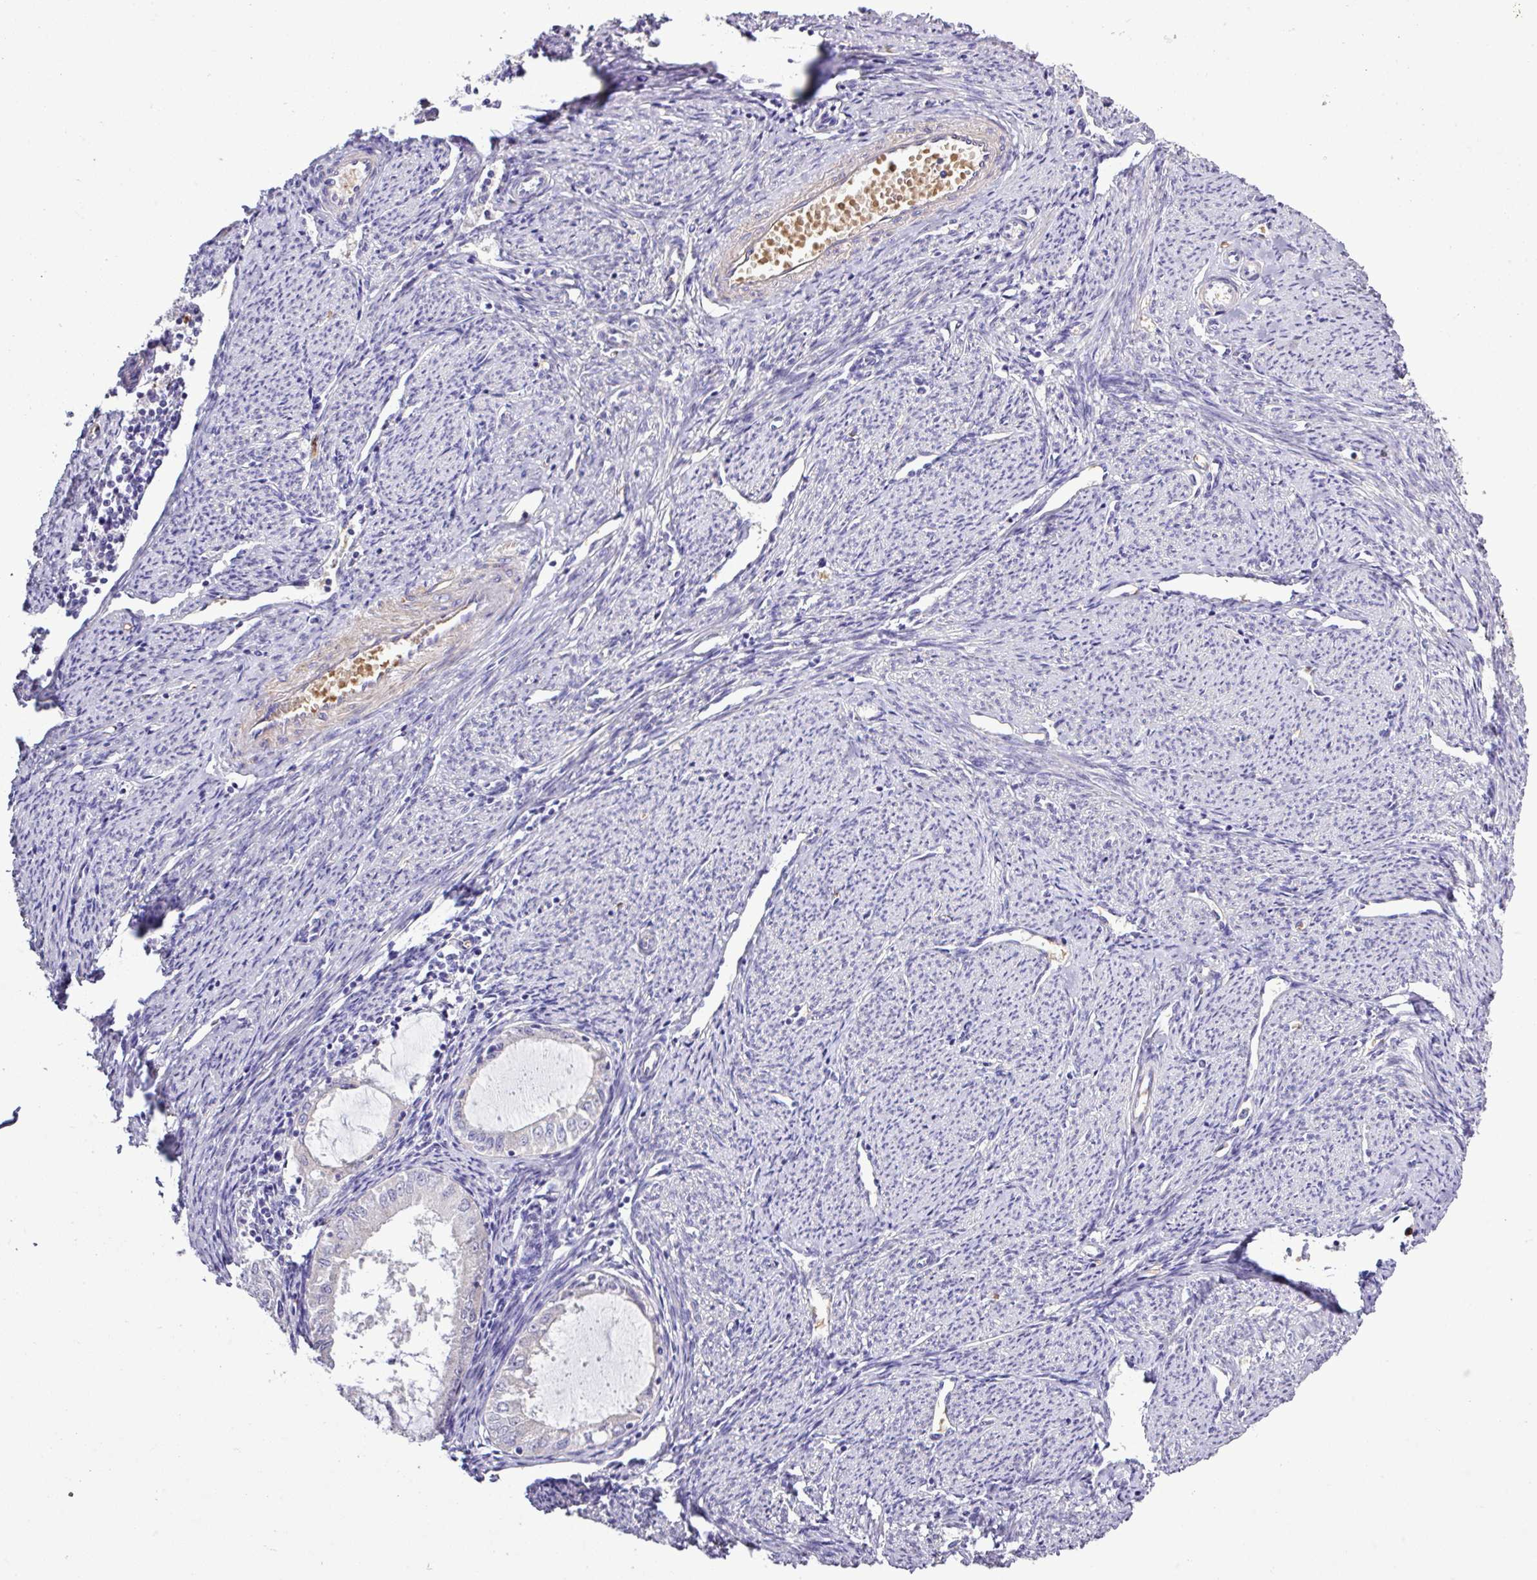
{"staining": {"intensity": "negative", "quantity": "none", "location": "none"}, "tissue": "endometrial cancer", "cell_type": "Tumor cells", "image_type": "cancer", "snomed": [{"axis": "morphology", "description": "Adenocarcinoma, NOS"}, {"axis": "topography", "description": "Endometrium"}], "caption": "Immunohistochemistry photomicrograph of endometrial adenocarcinoma stained for a protein (brown), which reveals no positivity in tumor cells.", "gene": "MGAT4B", "patient": {"sex": "female", "age": 70}}